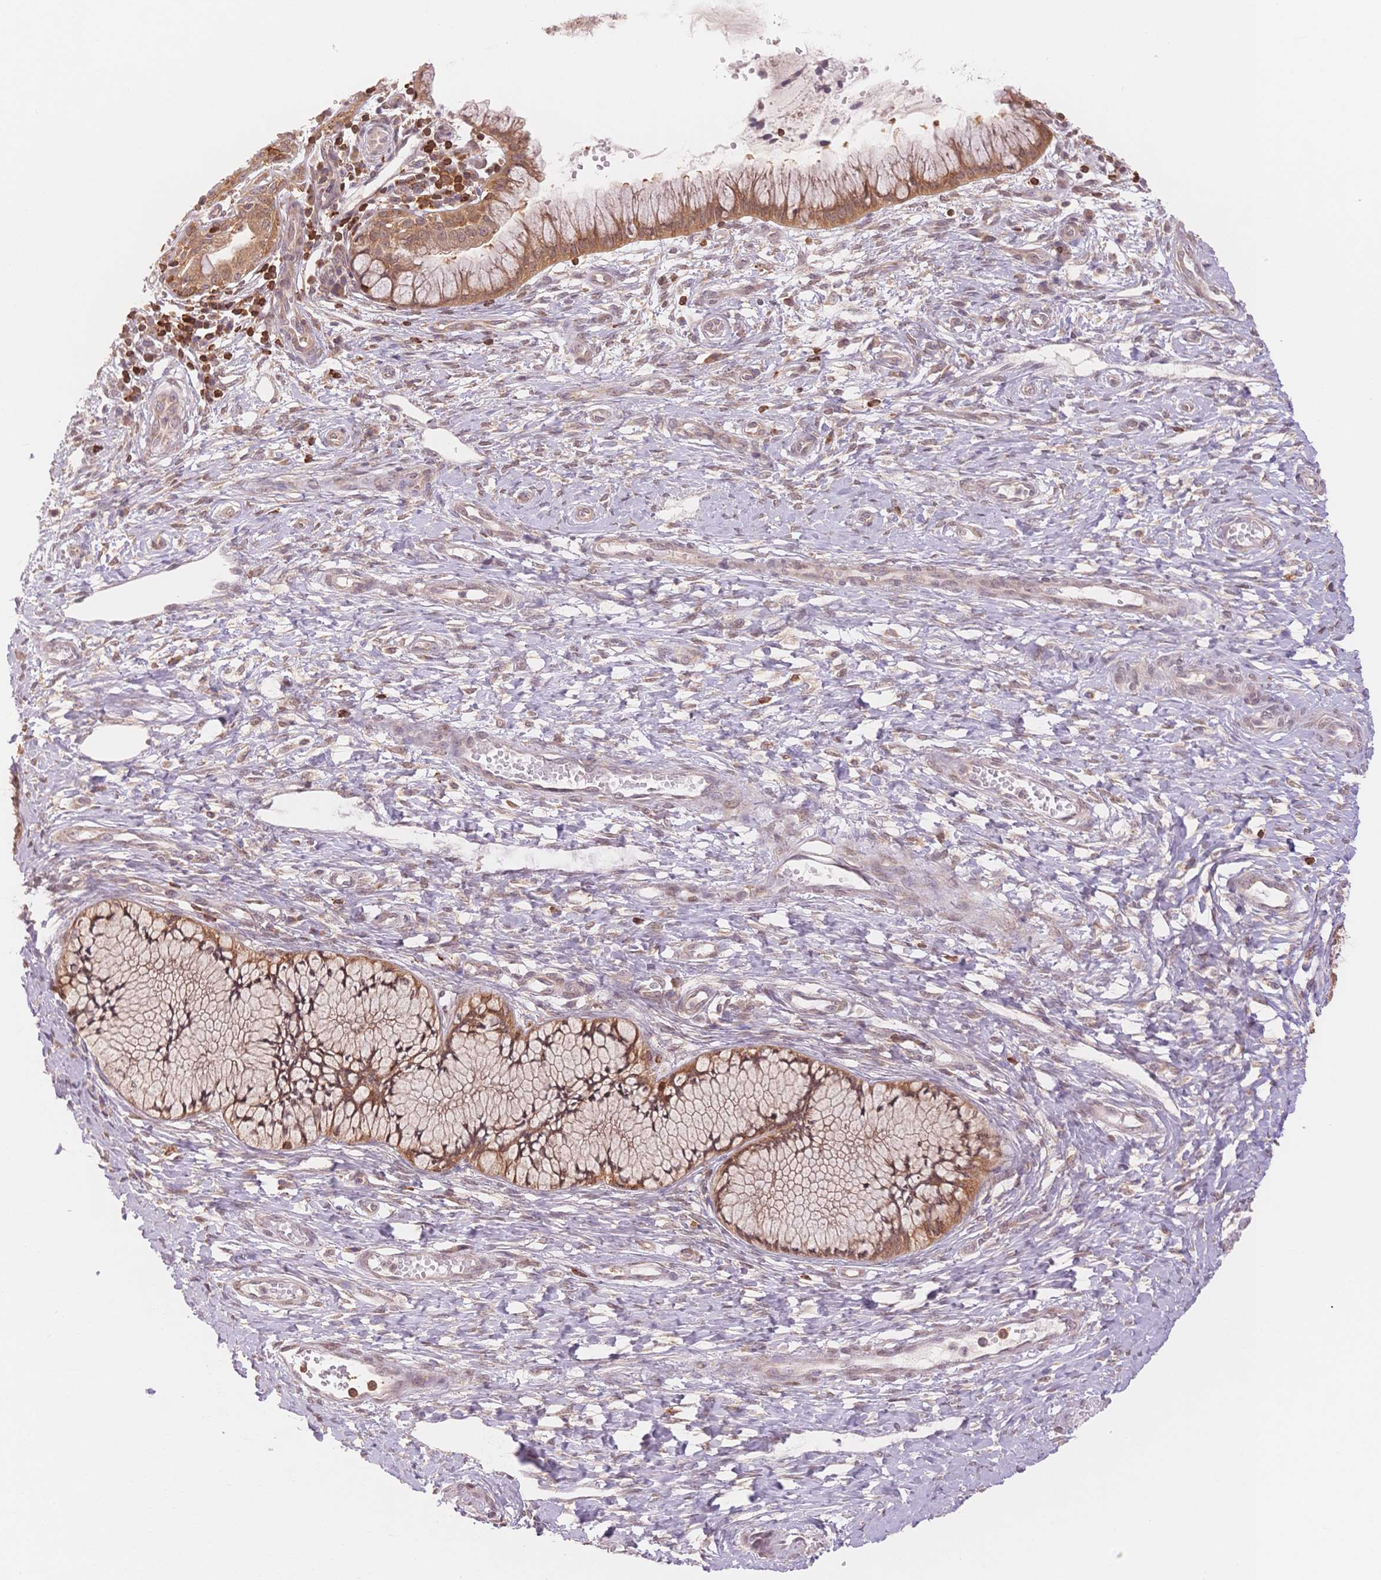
{"staining": {"intensity": "moderate", "quantity": ">75%", "location": "cytoplasmic/membranous"}, "tissue": "cervix", "cell_type": "Glandular cells", "image_type": "normal", "snomed": [{"axis": "morphology", "description": "Normal tissue, NOS"}, {"axis": "topography", "description": "Cervix"}], "caption": "DAB (3,3'-diaminobenzidine) immunohistochemical staining of benign cervix demonstrates moderate cytoplasmic/membranous protein expression in approximately >75% of glandular cells. (DAB (3,3'-diaminobenzidine) IHC with brightfield microscopy, high magnification).", "gene": "STK39", "patient": {"sex": "female", "age": 37}}